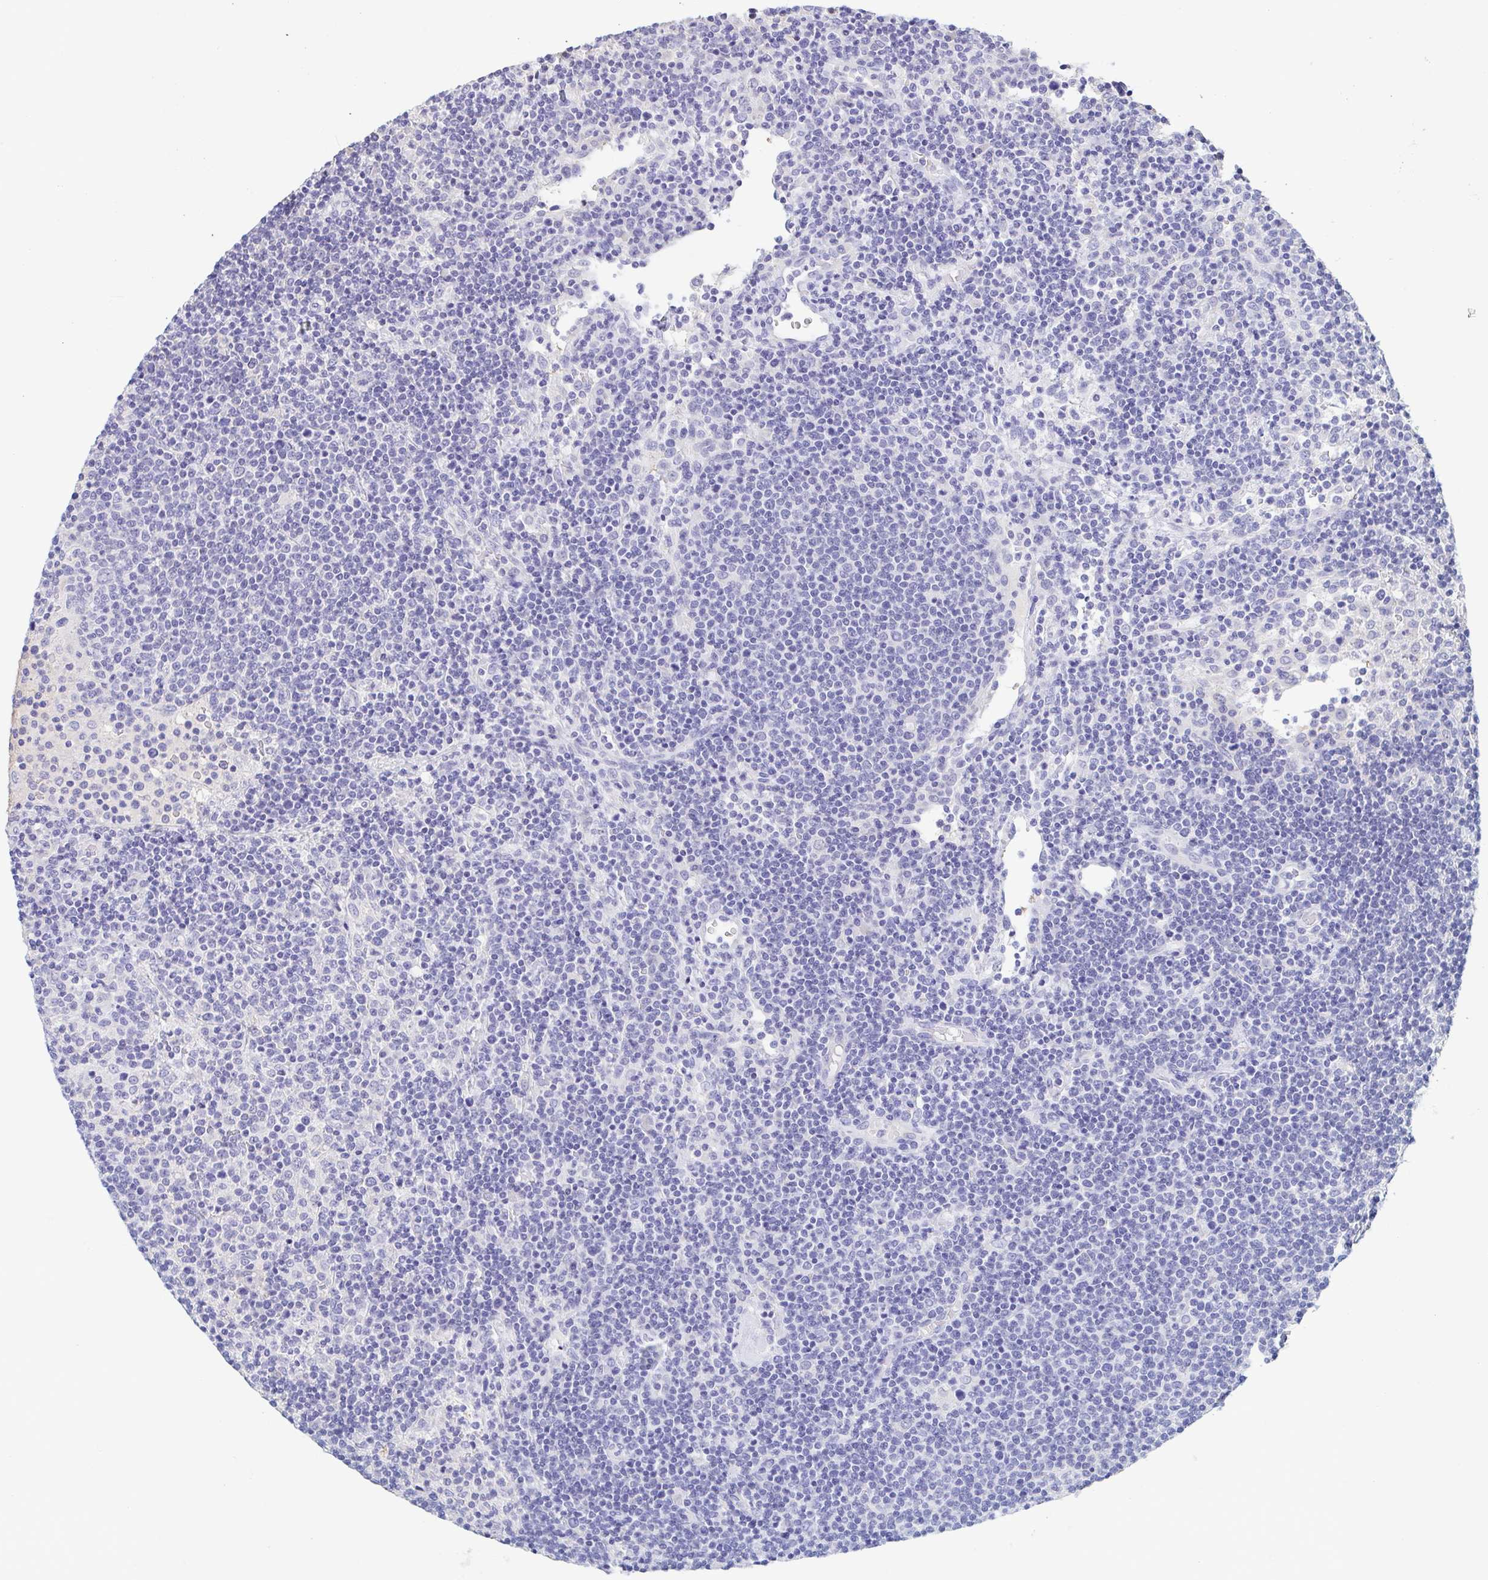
{"staining": {"intensity": "negative", "quantity": "none", "location": "none"}, "tissue": "lymphoma", "cell_type": "Tumor cells", "image_type": "cancer", "snomed": [{"axis": "morphology", "description": "Malignant lymphoma, non-Hodgkin's type, High grade"}, {"axis": "topography", "description": "Lymph node"}], "caption": "Image shows no protein expression in tumor cells of lymphoma tissue.", "gene": "TREH", "patient": {"sex": "male", "age": 61}}